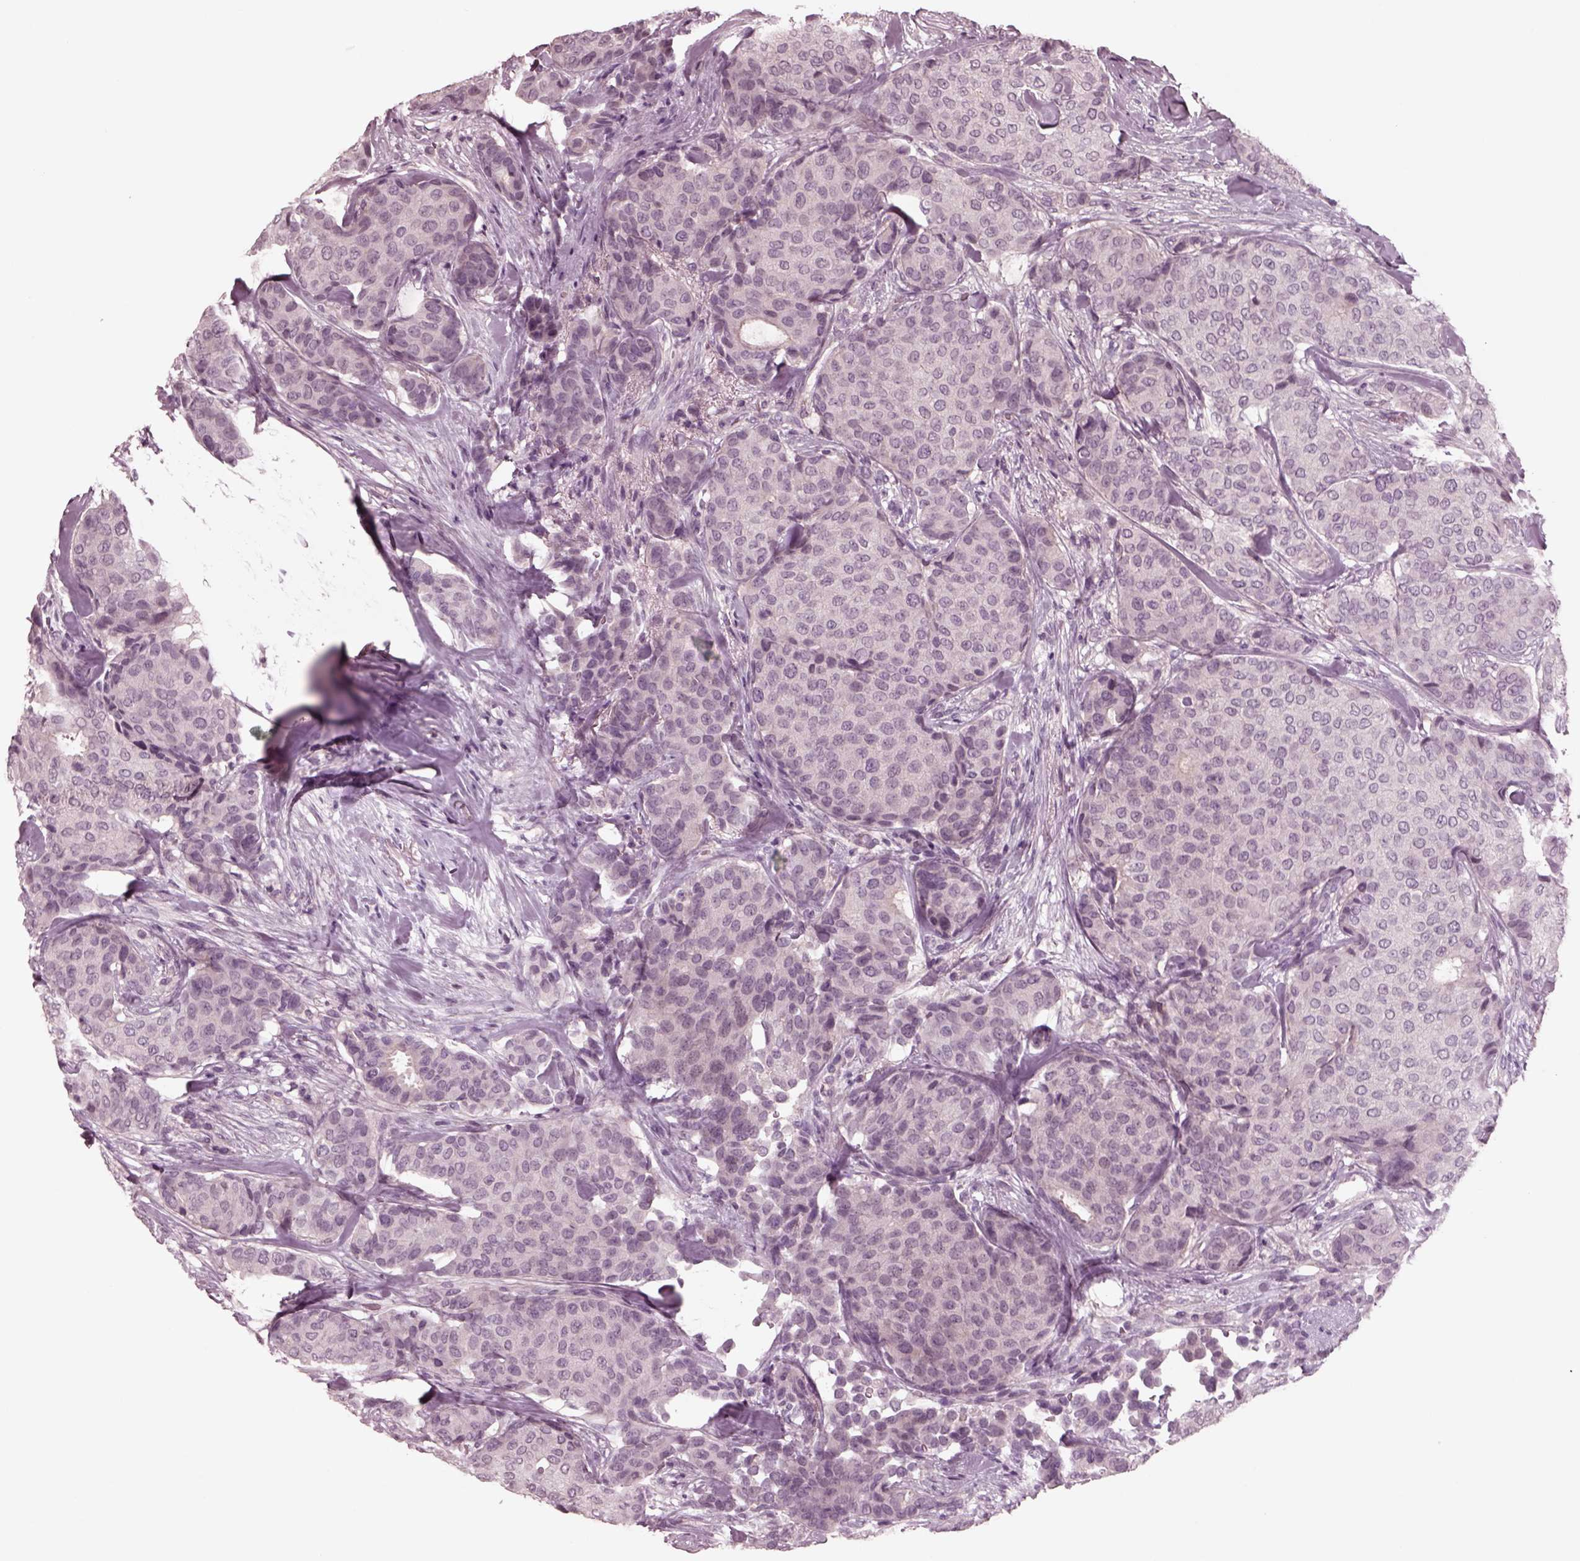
{"staining": {"intensity": "negative", "quantity": "none", "location": "none"}, "tissue": "breast cancer", "cell_type": "Tumor cells", "image_type": "cancer", "snomed": [{"axis": "morphology", "description": "Duct carcinoma"}, {"axis": "topography", "description": "Breast"}], "caption": "Human breast cancer (intraductal carcinoma) stained for a protein using immunohistochemistry (IHC) exhibits no expression in tumor cells.", "gene": "YY2", "patient": {"sex": "female", "age": 75}}